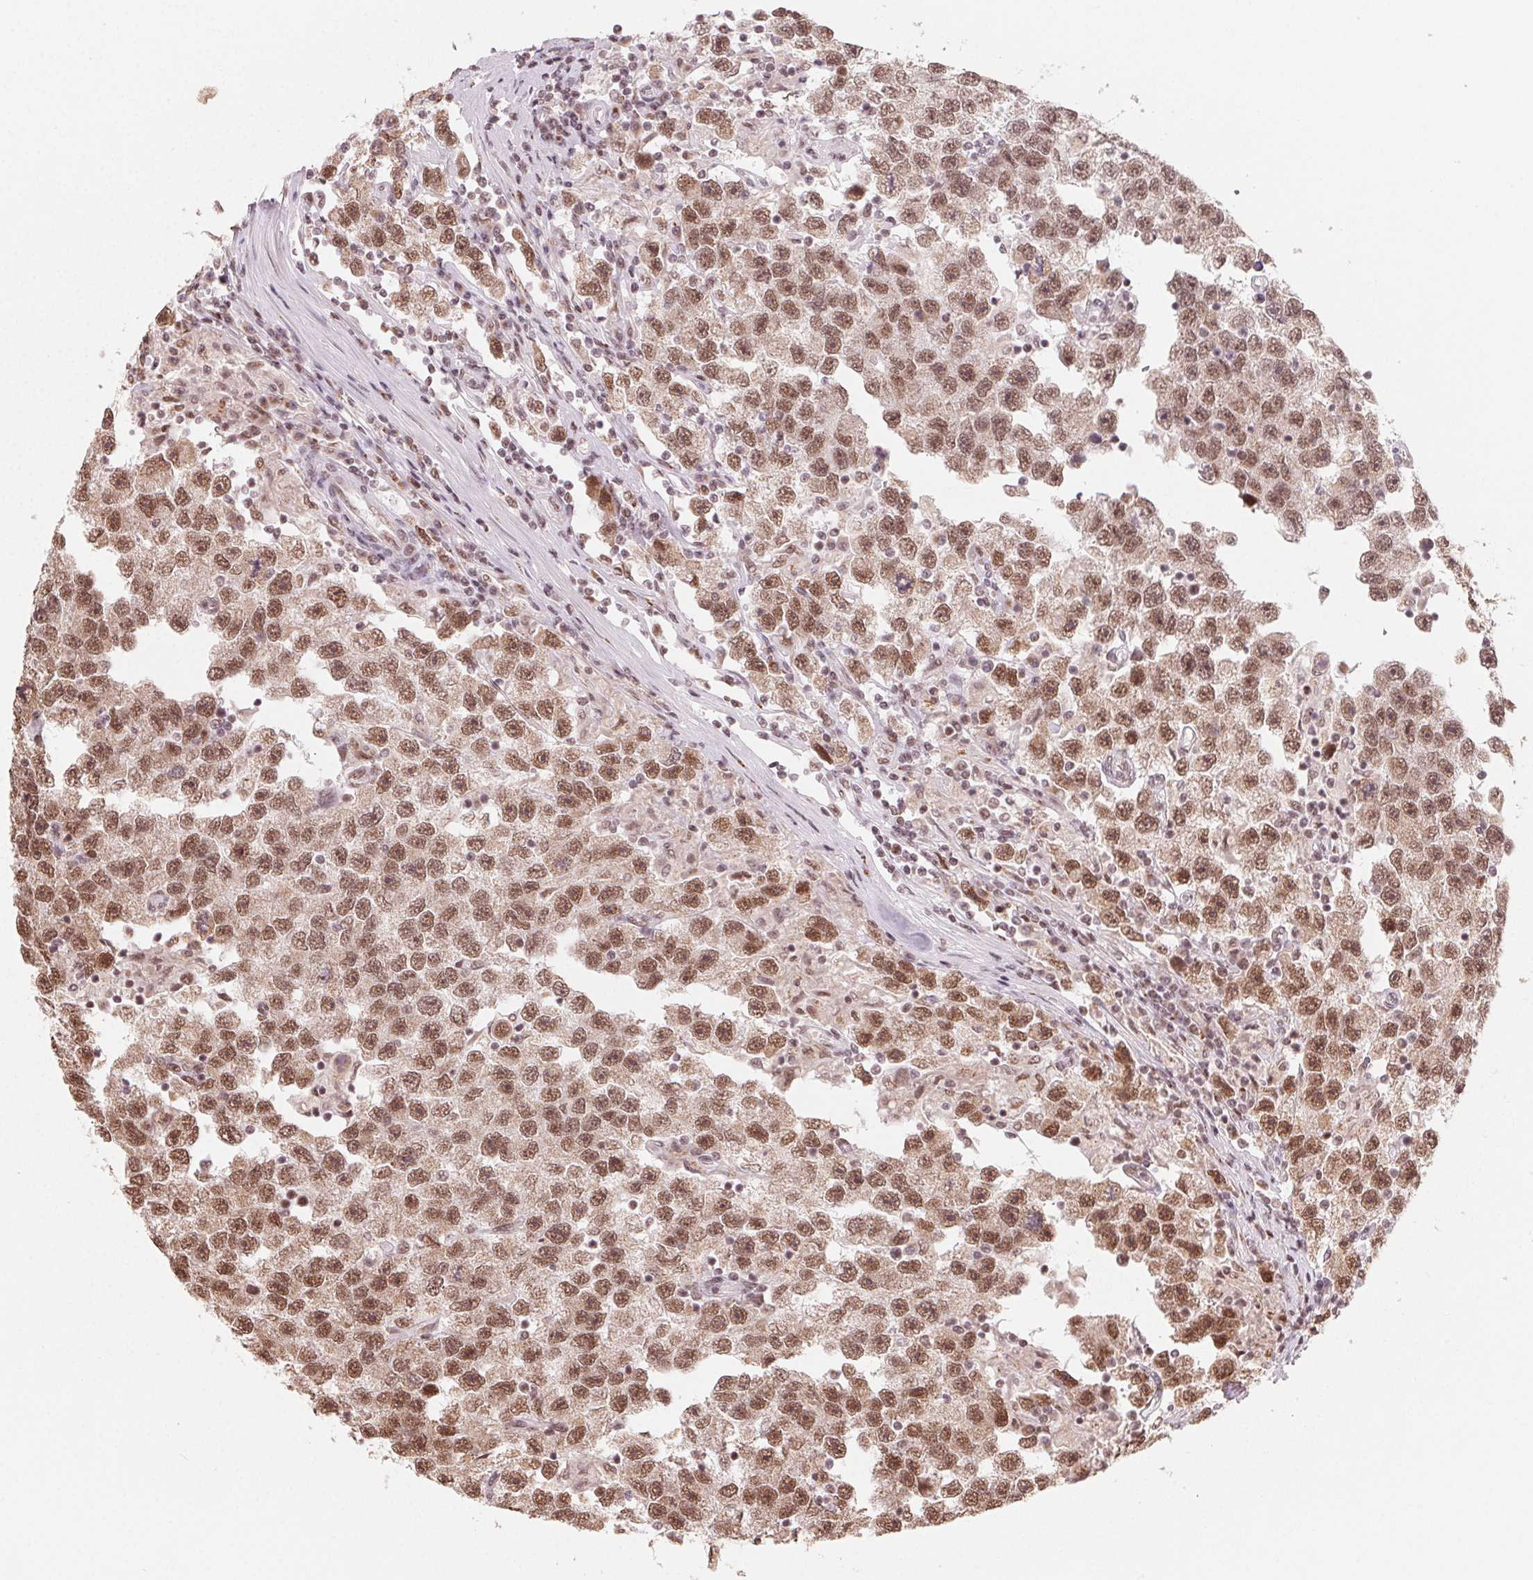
{"staining": {"intensity": "moderate", "quantity": ">75%", "location": "nuclear"}, "tissue": "testis cancer", "cell_type": "Tumor cells", "image_type": "cancer", "snomed": [{"axis": "morphology", "description": "Seminoma, NOS"}, {"axis": "topography", "description": "Testis"}], "caption": "Immunohistochemical staining of testis seminoma displays medium levels of moderate nuclear protein expression in about >75% of tumor cells.", "gene": "TOPORS", "patient": {"sex": "male", "age": 26}}